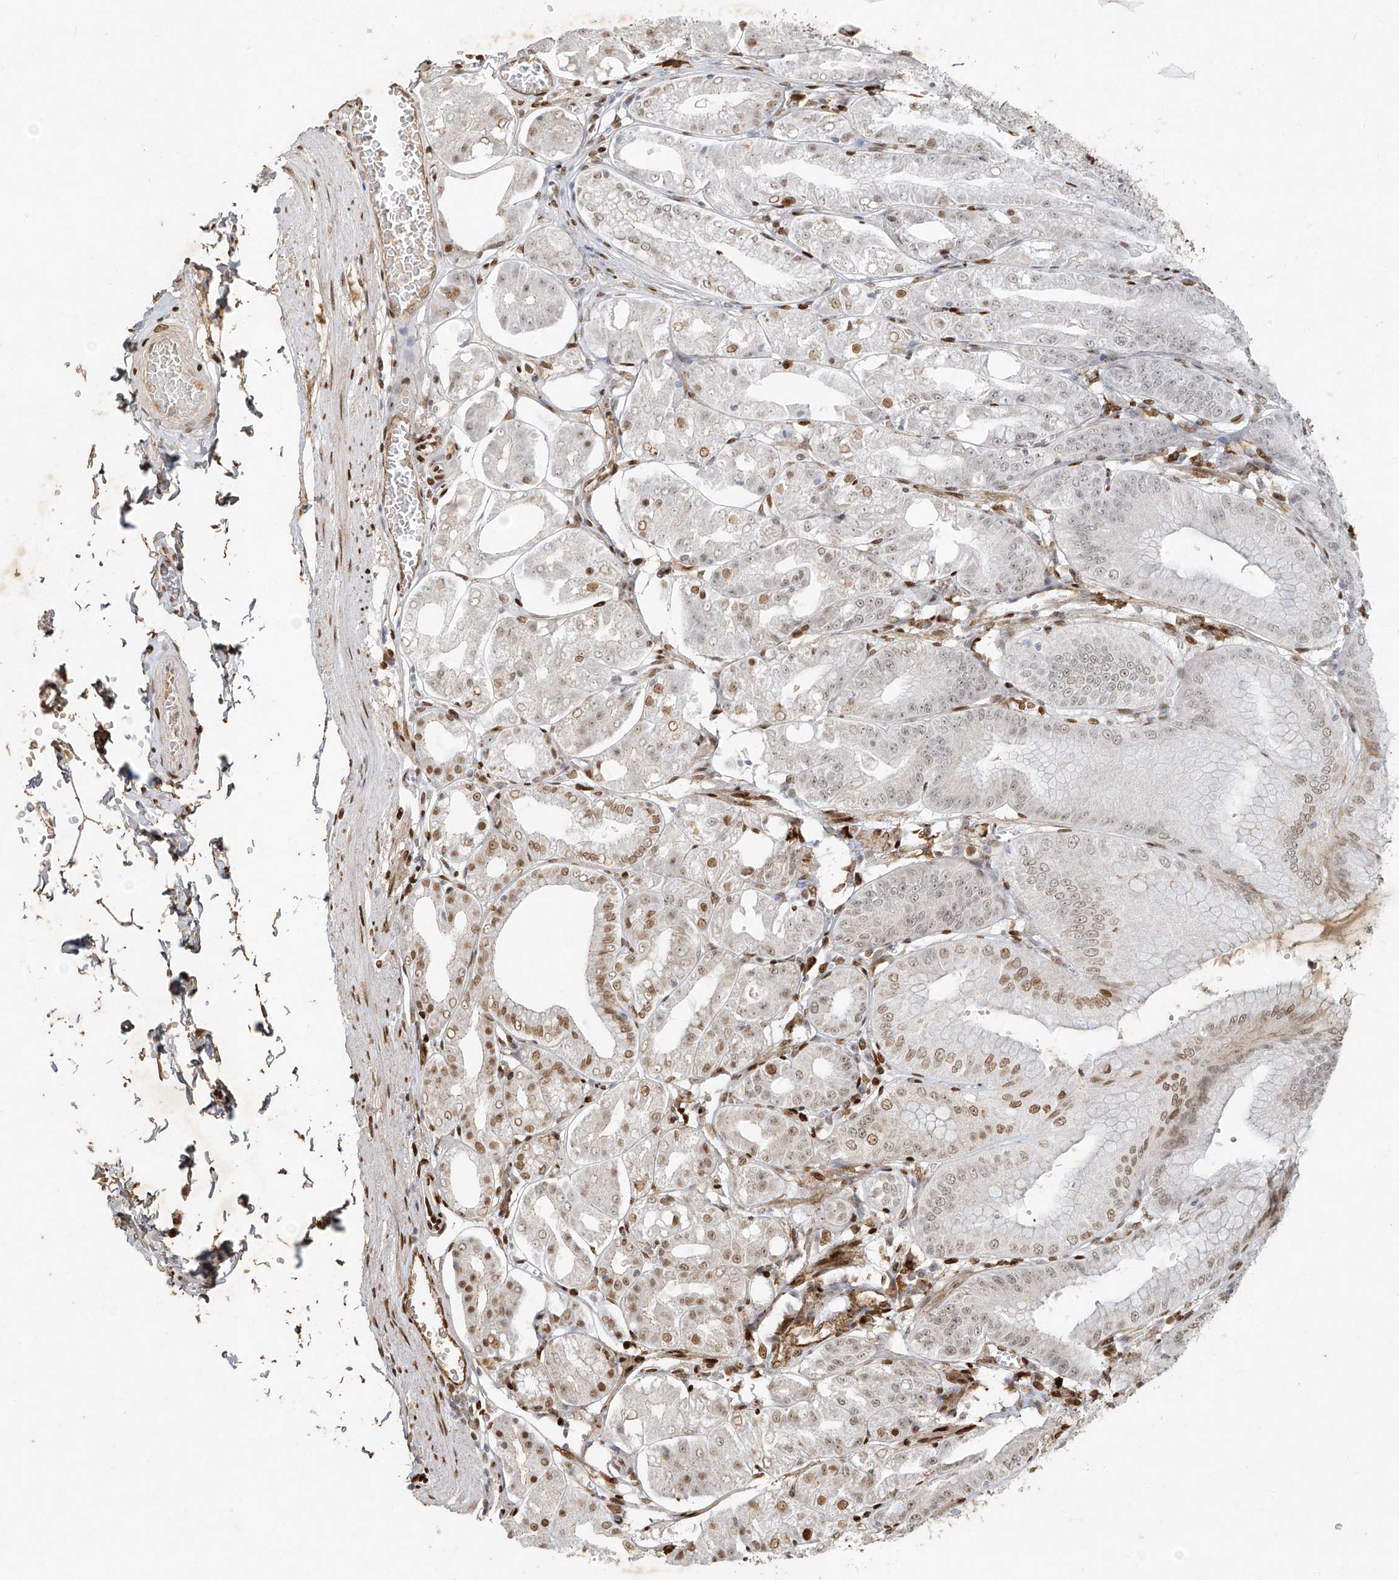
{"staining": {"intensity": "moderate", "quantity": "25%-75%", "location": "nuclear"}, "tissue": "stomach", "cell_type": "Glandular cells", "image_type": "normal", "snomed": [{"axis": "morphology", "description": "Normal tissue, NOS"}, {"axis": "topography", "description": "Stomach, lower"}], "caption": "DAB (3,3'-diaminobenzidine) immunohistochemical staining of unremarkable stomach reveals moderate nuclear protein expression in approximately 25%-75% of glandular cells.", "gene": "ATRIP", "patient": {"sex": "male", "age": 71}}